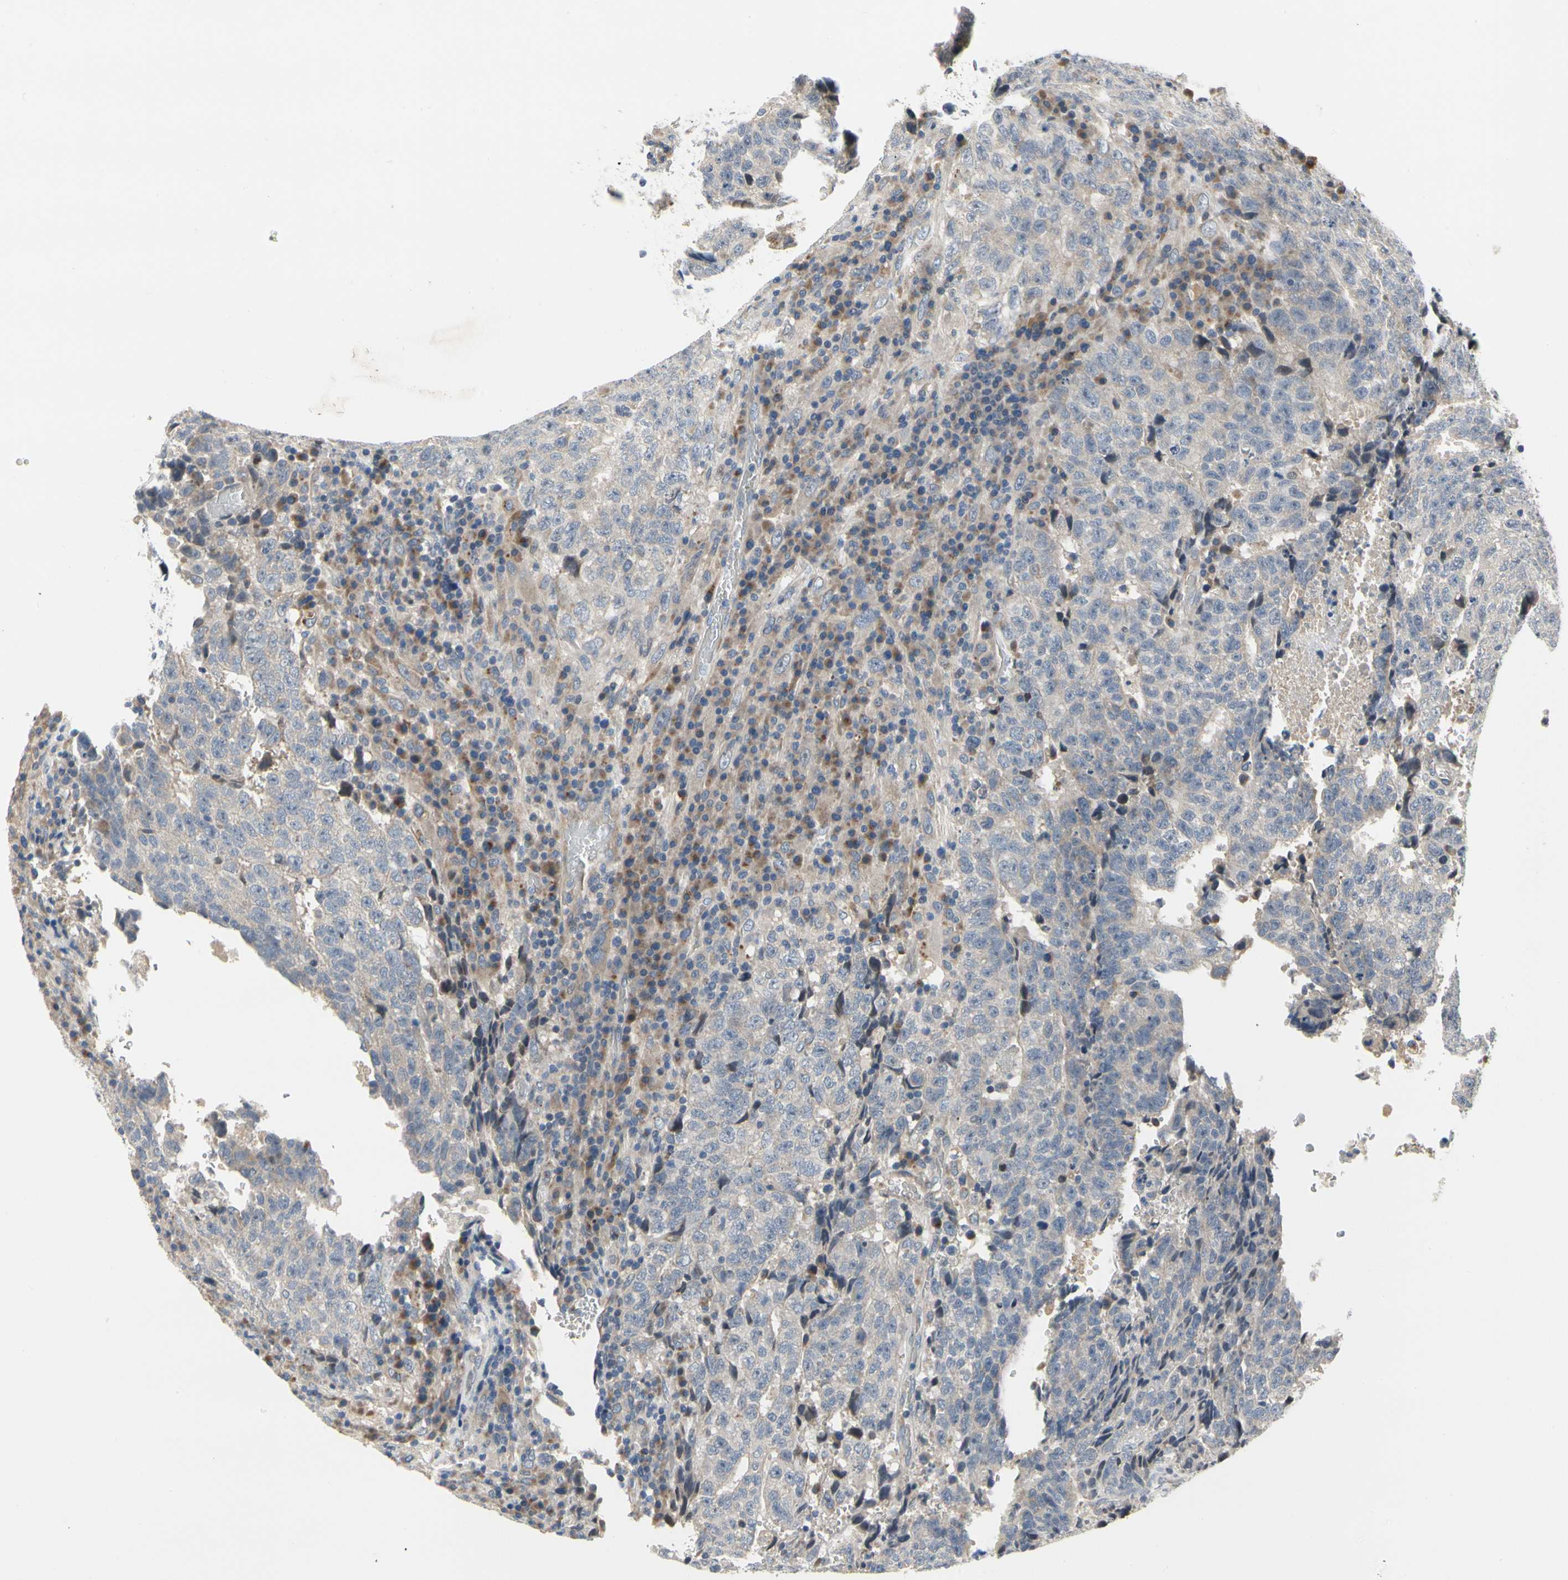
{"staining": {"intensity": "negative", "quantity": "none", "location": "none"}, "tissue": "testis cancer", "cell_type": "Tumor cells", "image_type": "cancer", "snomed": [{"axis": "morphology", "description": "Necrosis, NOS"}, {"axis": "morphology", "description": "Carcinoma, Embryonal, NOS"}, {"axis": "topography", "description": "Testis"}], "caption": "IHC photomicrograph of neoplastic tissue: testis cancer (embryonal carcinoma) stained with DAB (3,3'-diaminobenzidine) displays no significant protein staining in tumor cells. (DAB (3,3'-diaminobenzidine) immunohistochemistry (IHC) visualized using brightfield microscopy, high magnification).", "gene": "NFASC", "patient": {"sex": "male", "age": 19}}